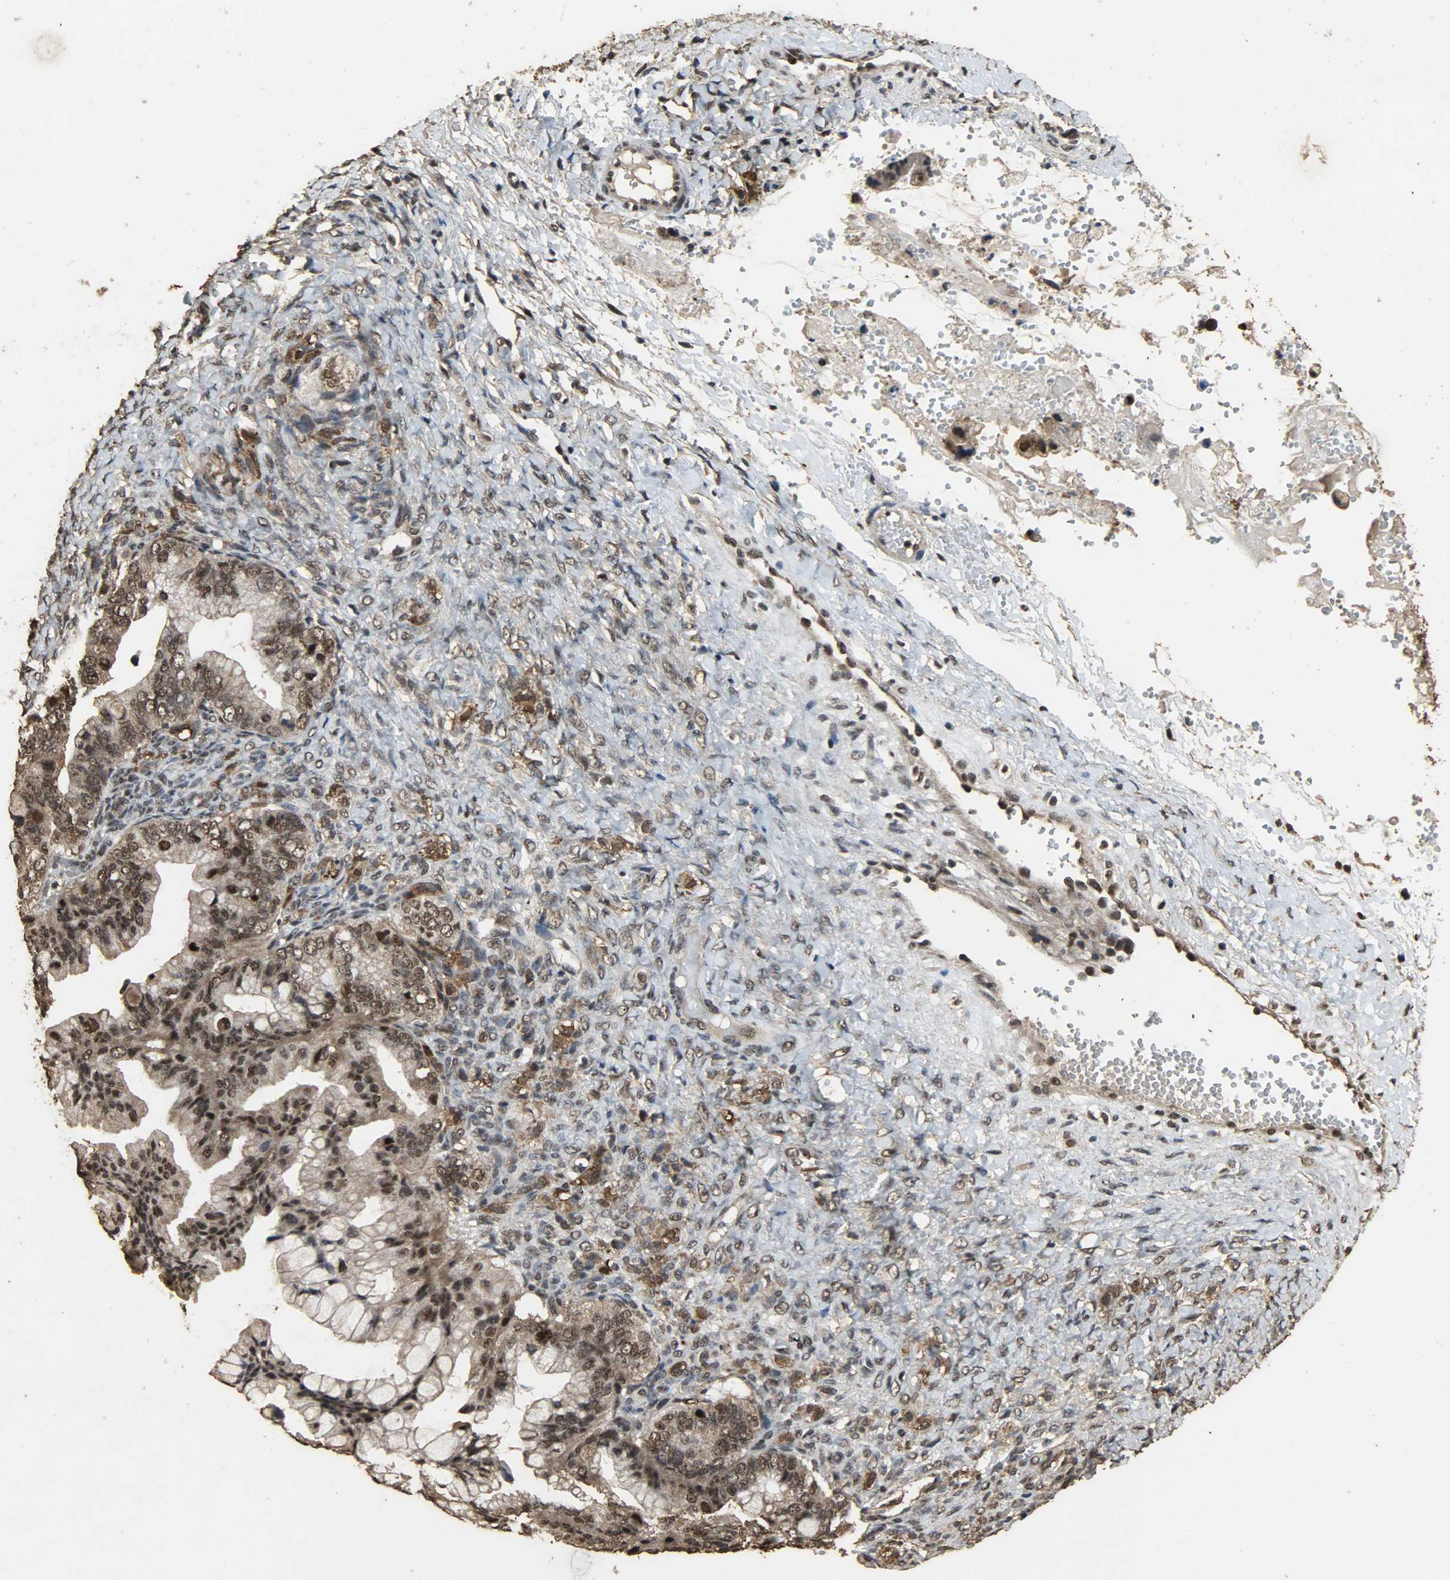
{"staining": {"intensity": "strong", "quantity": ">75%", "location": "cytoplasmic/membranous,nuclear"}, "tissue": "ovarian cancer", "cell_type": "Tumor cells", "image_type": "cancer", "snomed": [{"axis": "morphology", "description": "Cystadenocarcinoma, mucinous, NOS"}, {"axis": "topography", "description": "Ovary"}], "caption": "The micrograph demonstrates staining of ovarian cancer (mucinous cystadenocarcinoma), revealing strong cytoplasmic/membranous and nuclear protein expression (brown color) within tumor cells.", "gene": "CCNT2", "patient": {"sex": "female", "age": 36}}